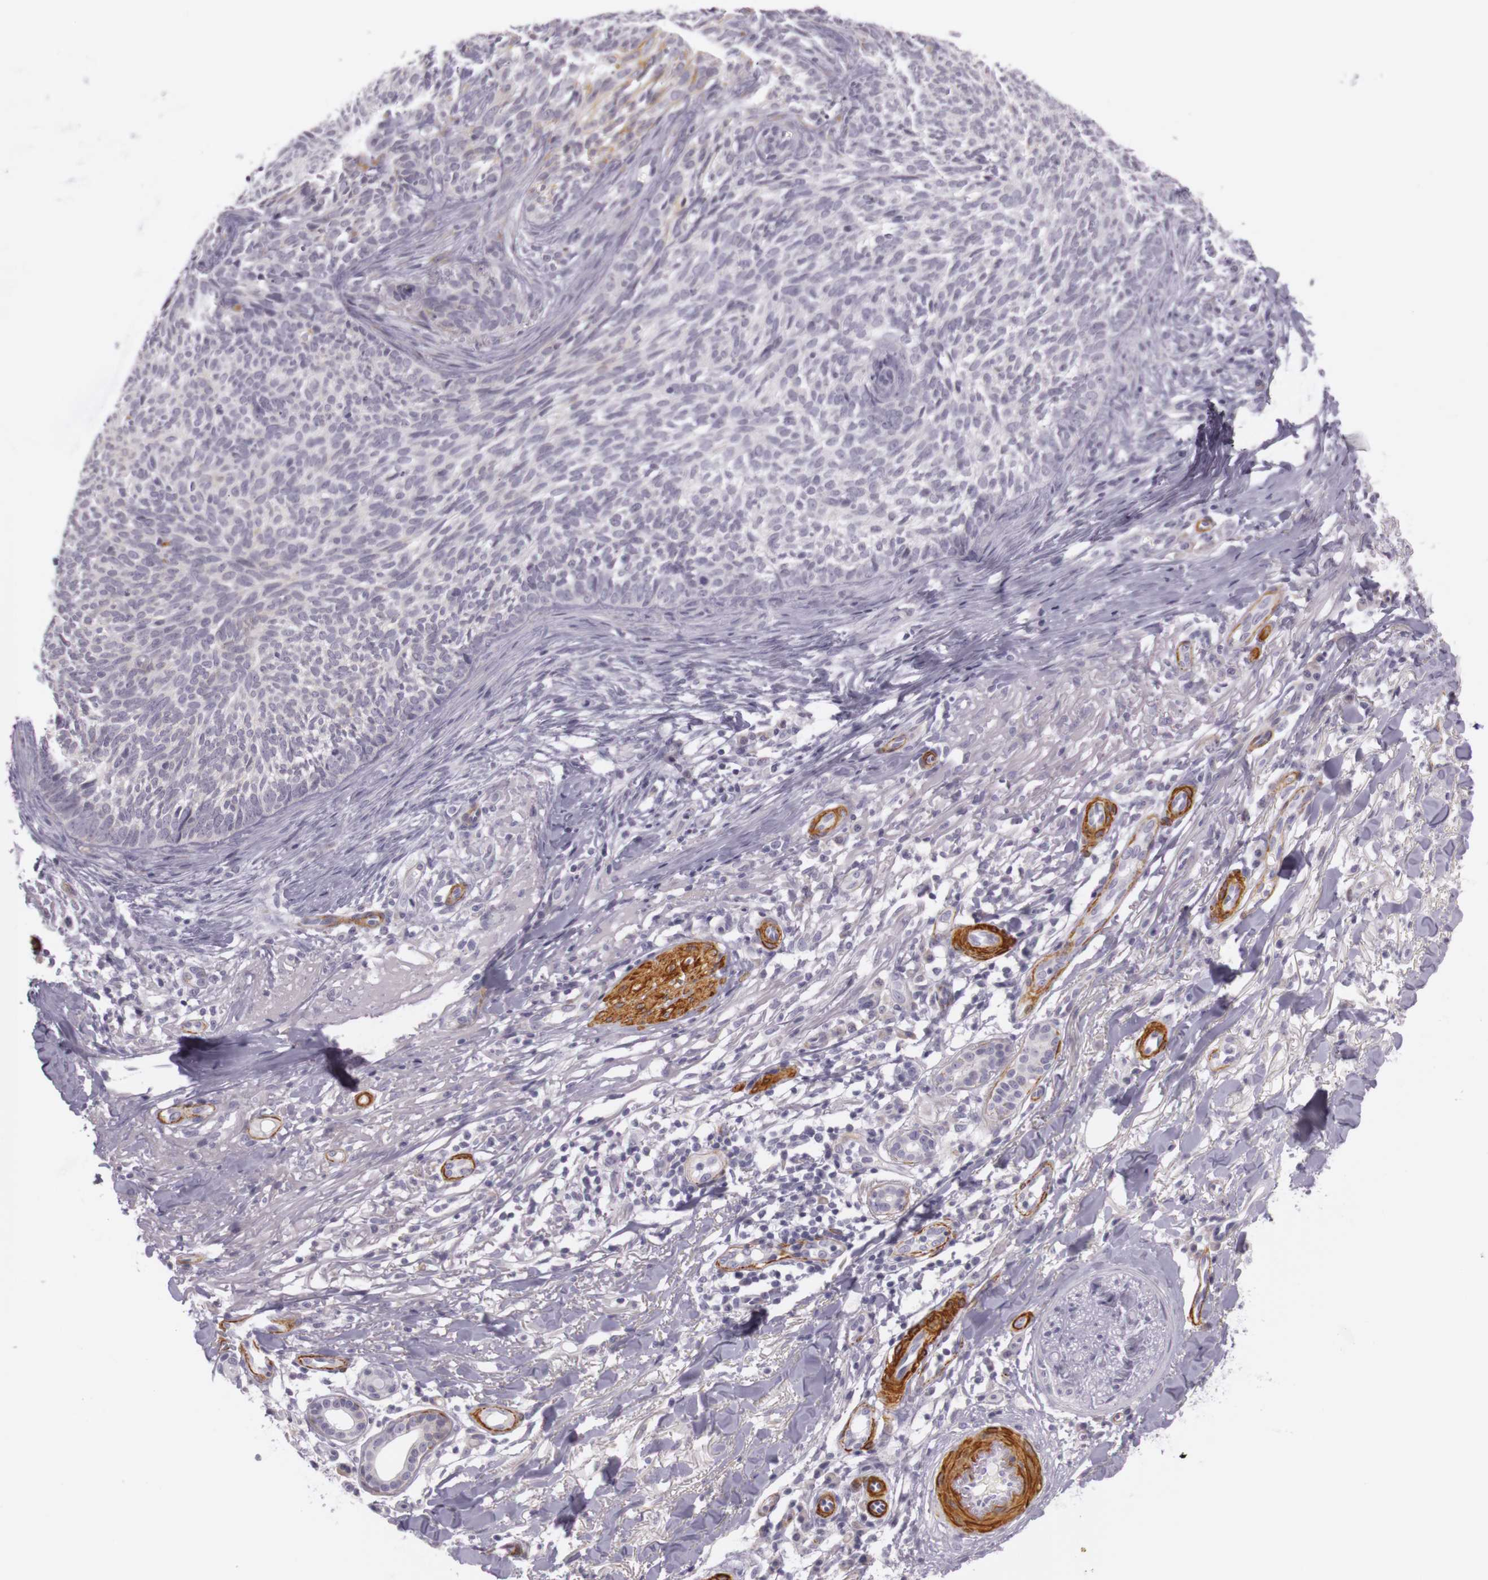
{"staining": {"intensity": "negative", "quantity": "none", "location": "none"}, "tissue": "skin cancer", "cell_type": "Tumor cells", "image_type": "cancer", "snomed": [{"axis": "morphology", "description": "Basal cell carcinoma"}, {"axis": "topography", "description": "Skin"}], "caption": "The micrograph exhibits no staining of tumor cells in skin cancer (basal cell carcinoma).", "gene": "CNTN2", "patient": {"sex": "female", "age": 81}}